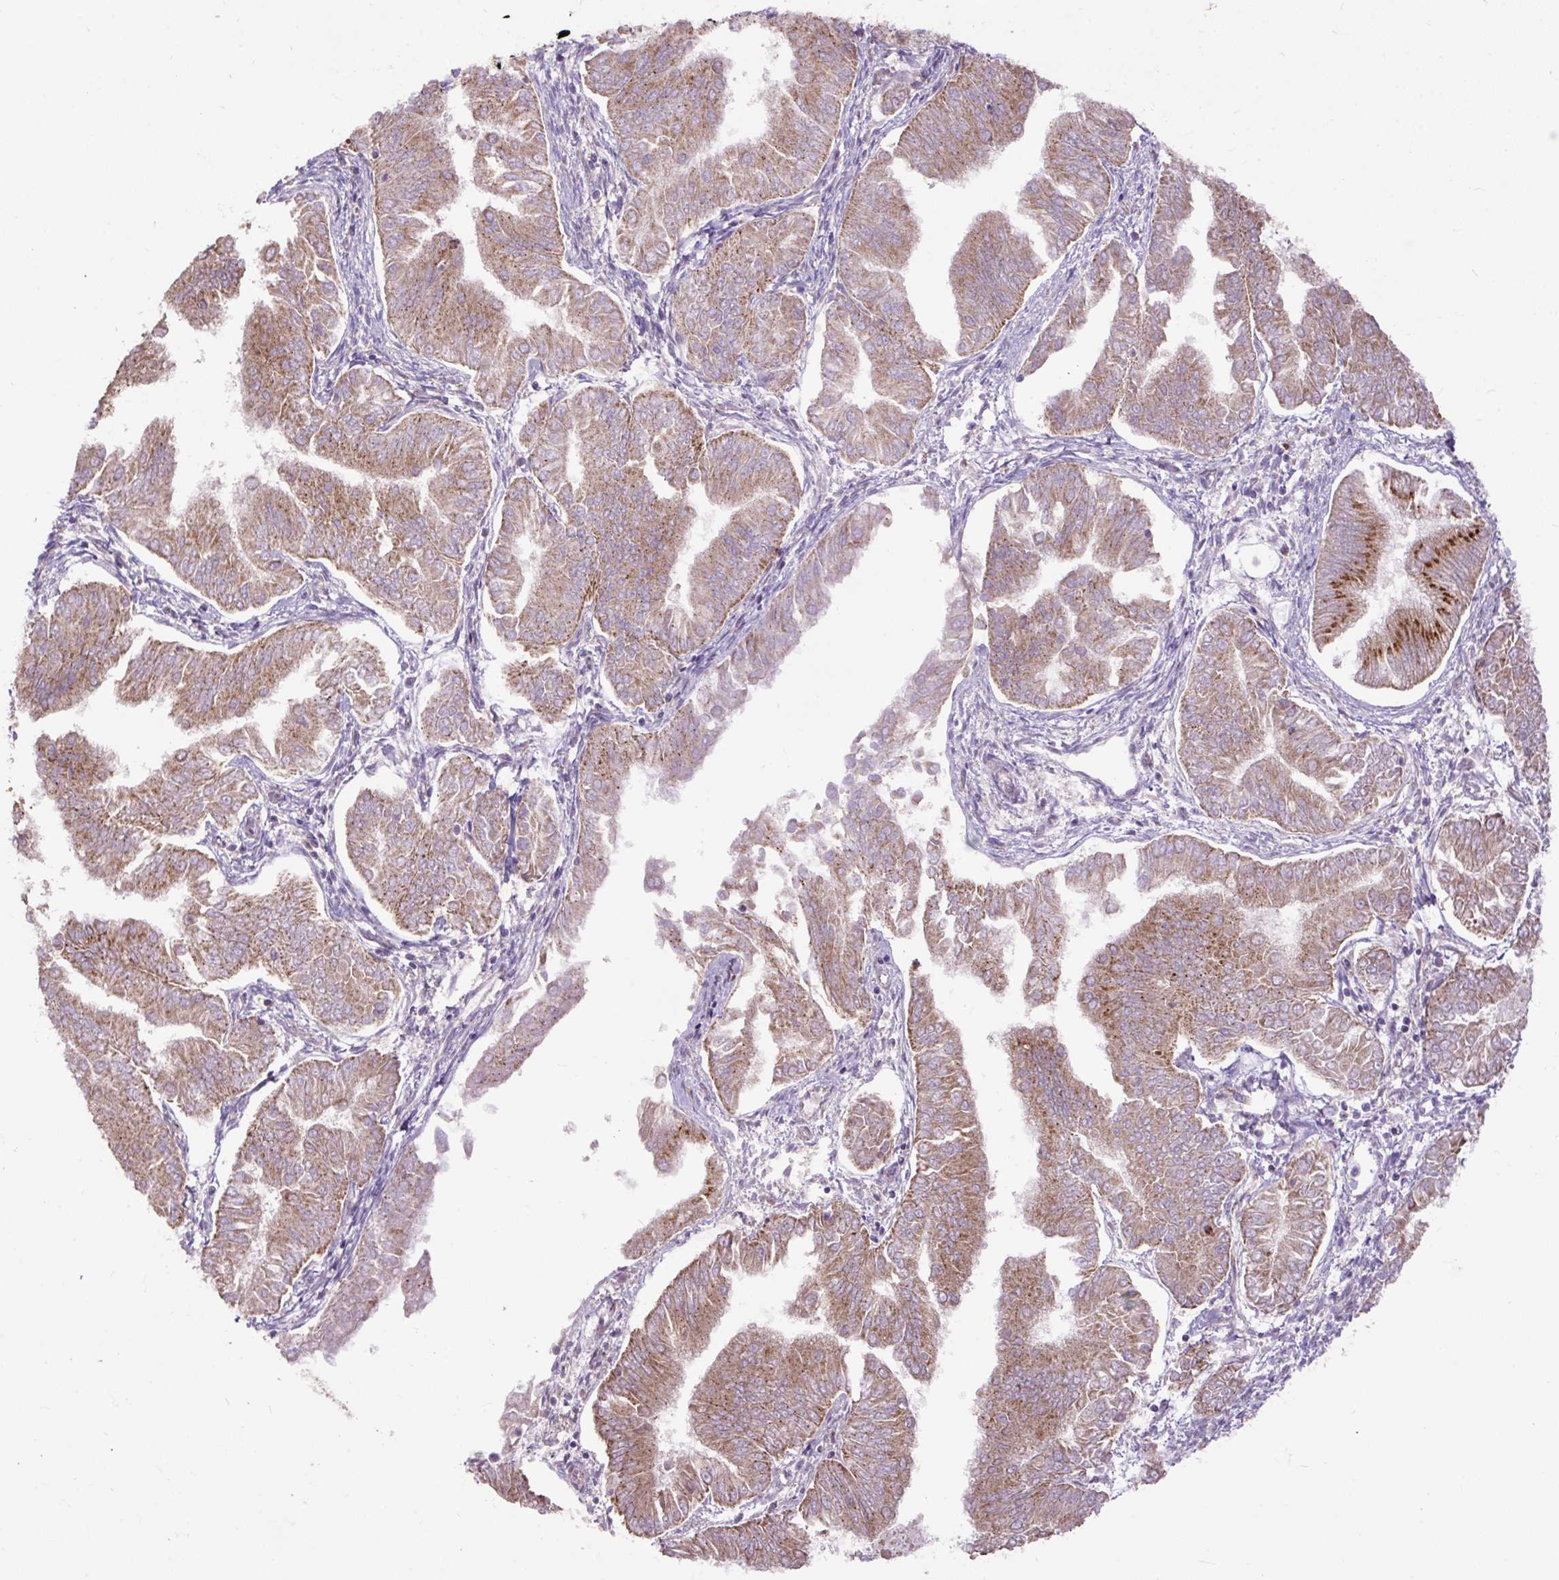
{"staining": {"intensity": "moderate", "quantity": ">75%", "location": "cytoplasmic/membranous"}, "tissue": "endometrial cancer", "cell_type": "Tumor cells", "image_type": "cancer", "snomed": [{"axis": "morphology", "description": "Adenocarcinoma, NOS"}, {"axis": "topography", "description": "Endometrium"}], "caption": "IHC image of human endometrial cancer (adenocarcinoma) stained for a protein (brown), which shows medium levels of moderate cytoplasmic/membranous expression in about >75% of tumor cells.", "gene": "ABR", "patient": {"sex": "female", "age": 53}}